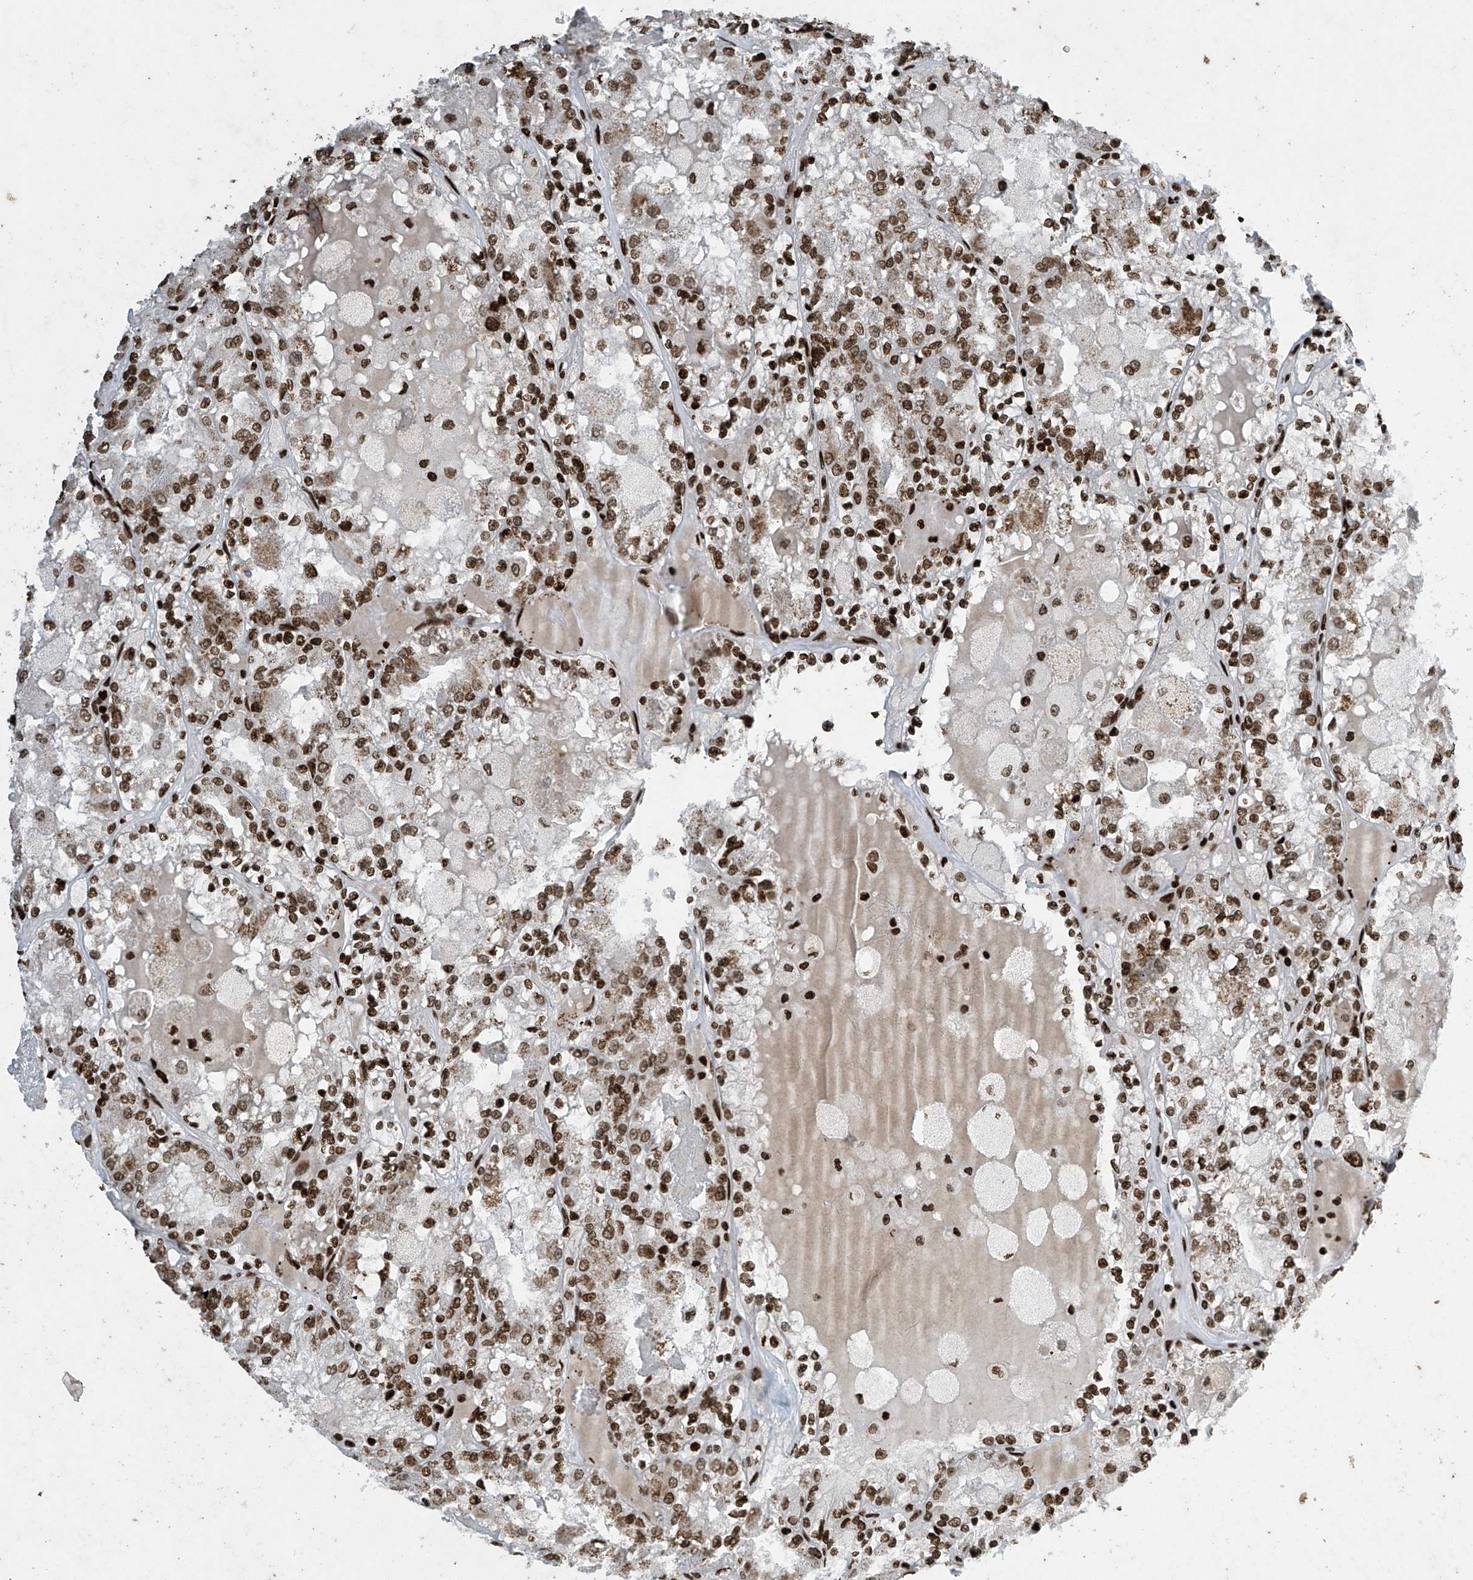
{"staining": {"intensity": "strong", "quantity": ">75%", "location": "nuclear"}, "tissue": "renal cancer", "cell_type": "Tumor cells", "image_type": "cancer", "snomed": [{"axis": "morphology", "description": "Adenocarcinoma, NOS"}, {"axis": "topography", "description": "Kidney"}], "caption": "Strong nuclear protein expression is present in about >75% of tumor cells in renal adenocarcinoma. The protein of interest is stained brown, and the nuclei are stained in blue (DAB IHC with brightfield microscopy, high magnification).", "gene": "H4C16", "patient": {"sex": "female", "age": 56}}